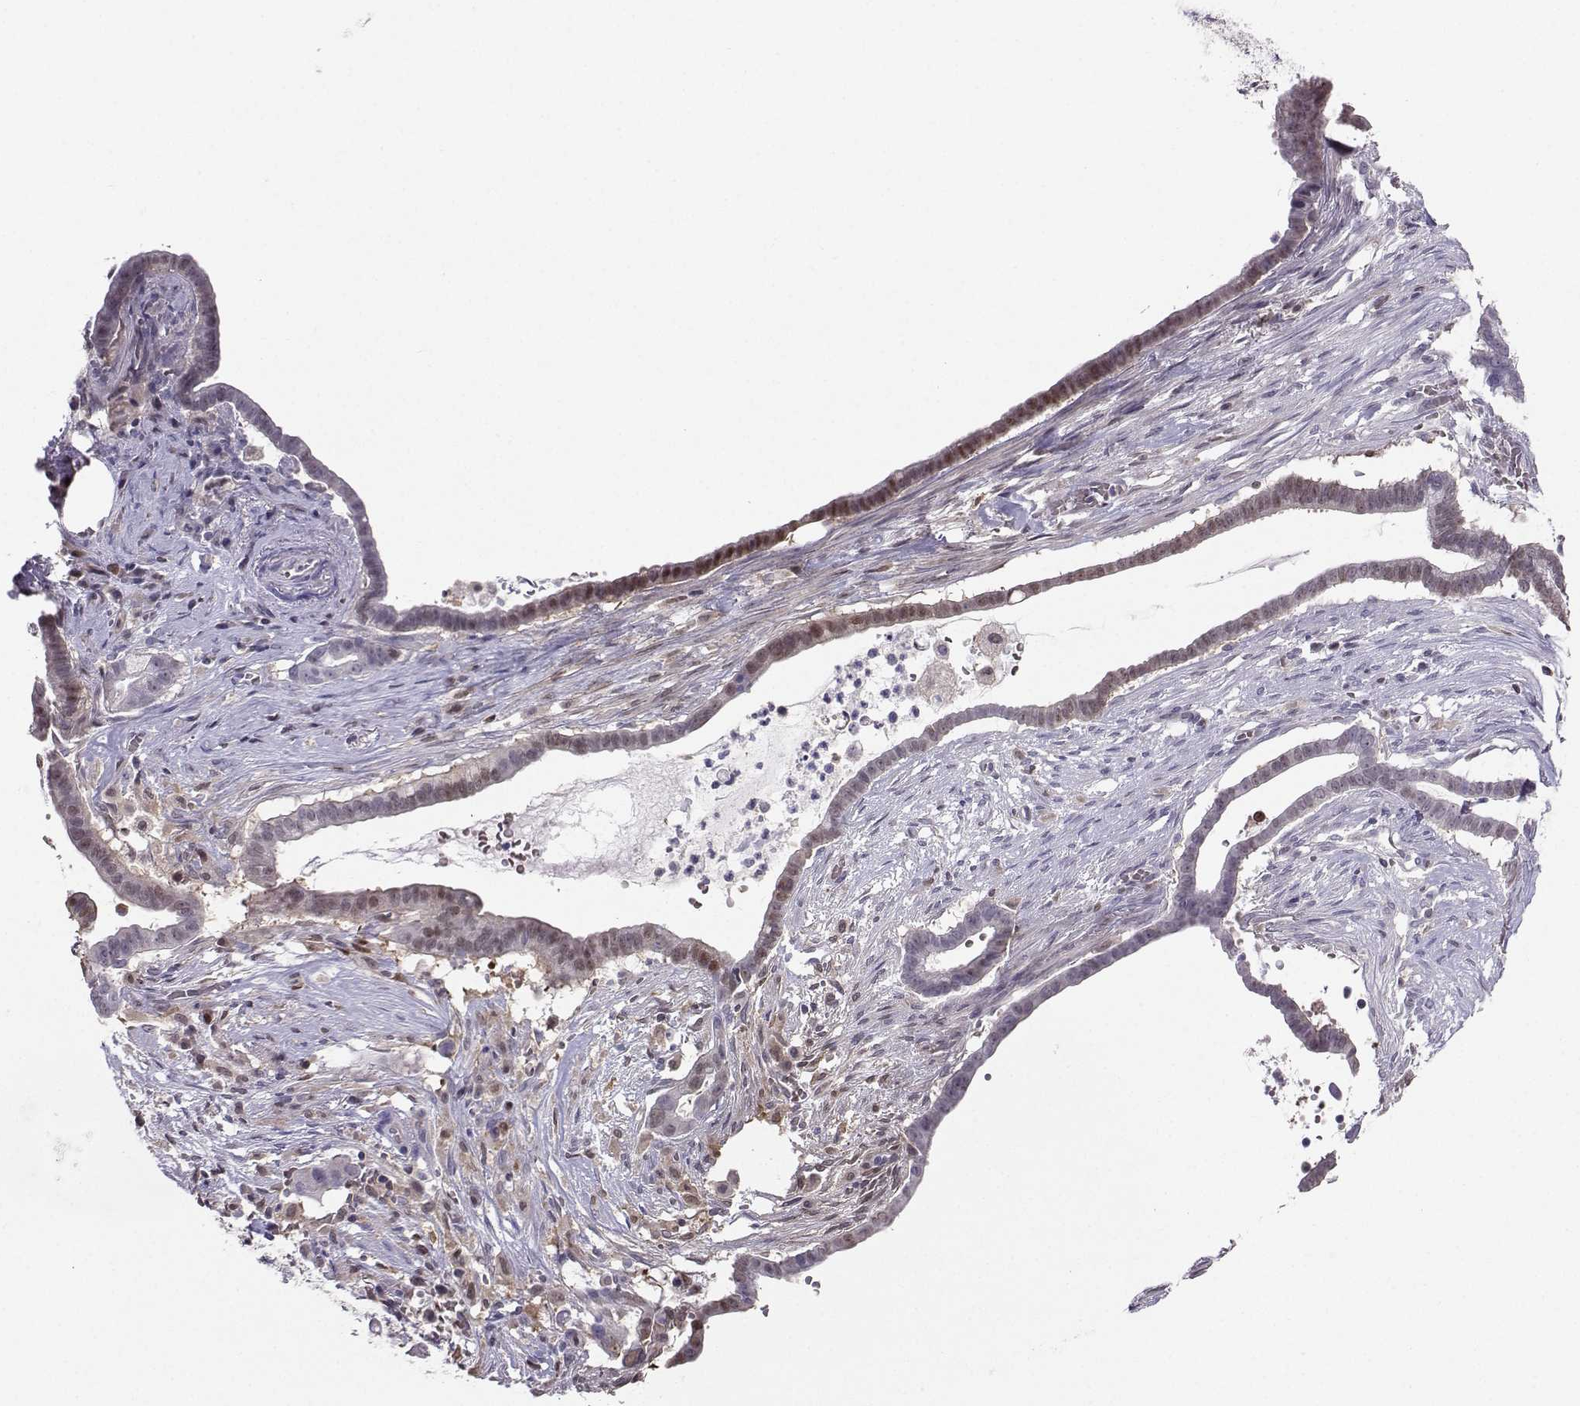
{"staining": {"intensity": "moderate", "quantity": "<25%", "location": "cytoplasmic/membranous,nuclear"}, "tissue": "pancreatic cancer", "cell_type": "Tumor cells", "image_type": "cancer", "snomed": [{"axis": "morphology", "description": "Adenocarcinoma, NOS"}, {"axis": "topography", "description": "Pancreas"}], "caption": "Protein staining of pancreatic cancer tissue reveals moderate cytoplasmic/membranous and nuclear positivity in approximately <25% of tumor cells.", "gene": "PGK1", "patient": {"sex": "male", "age": 61}}